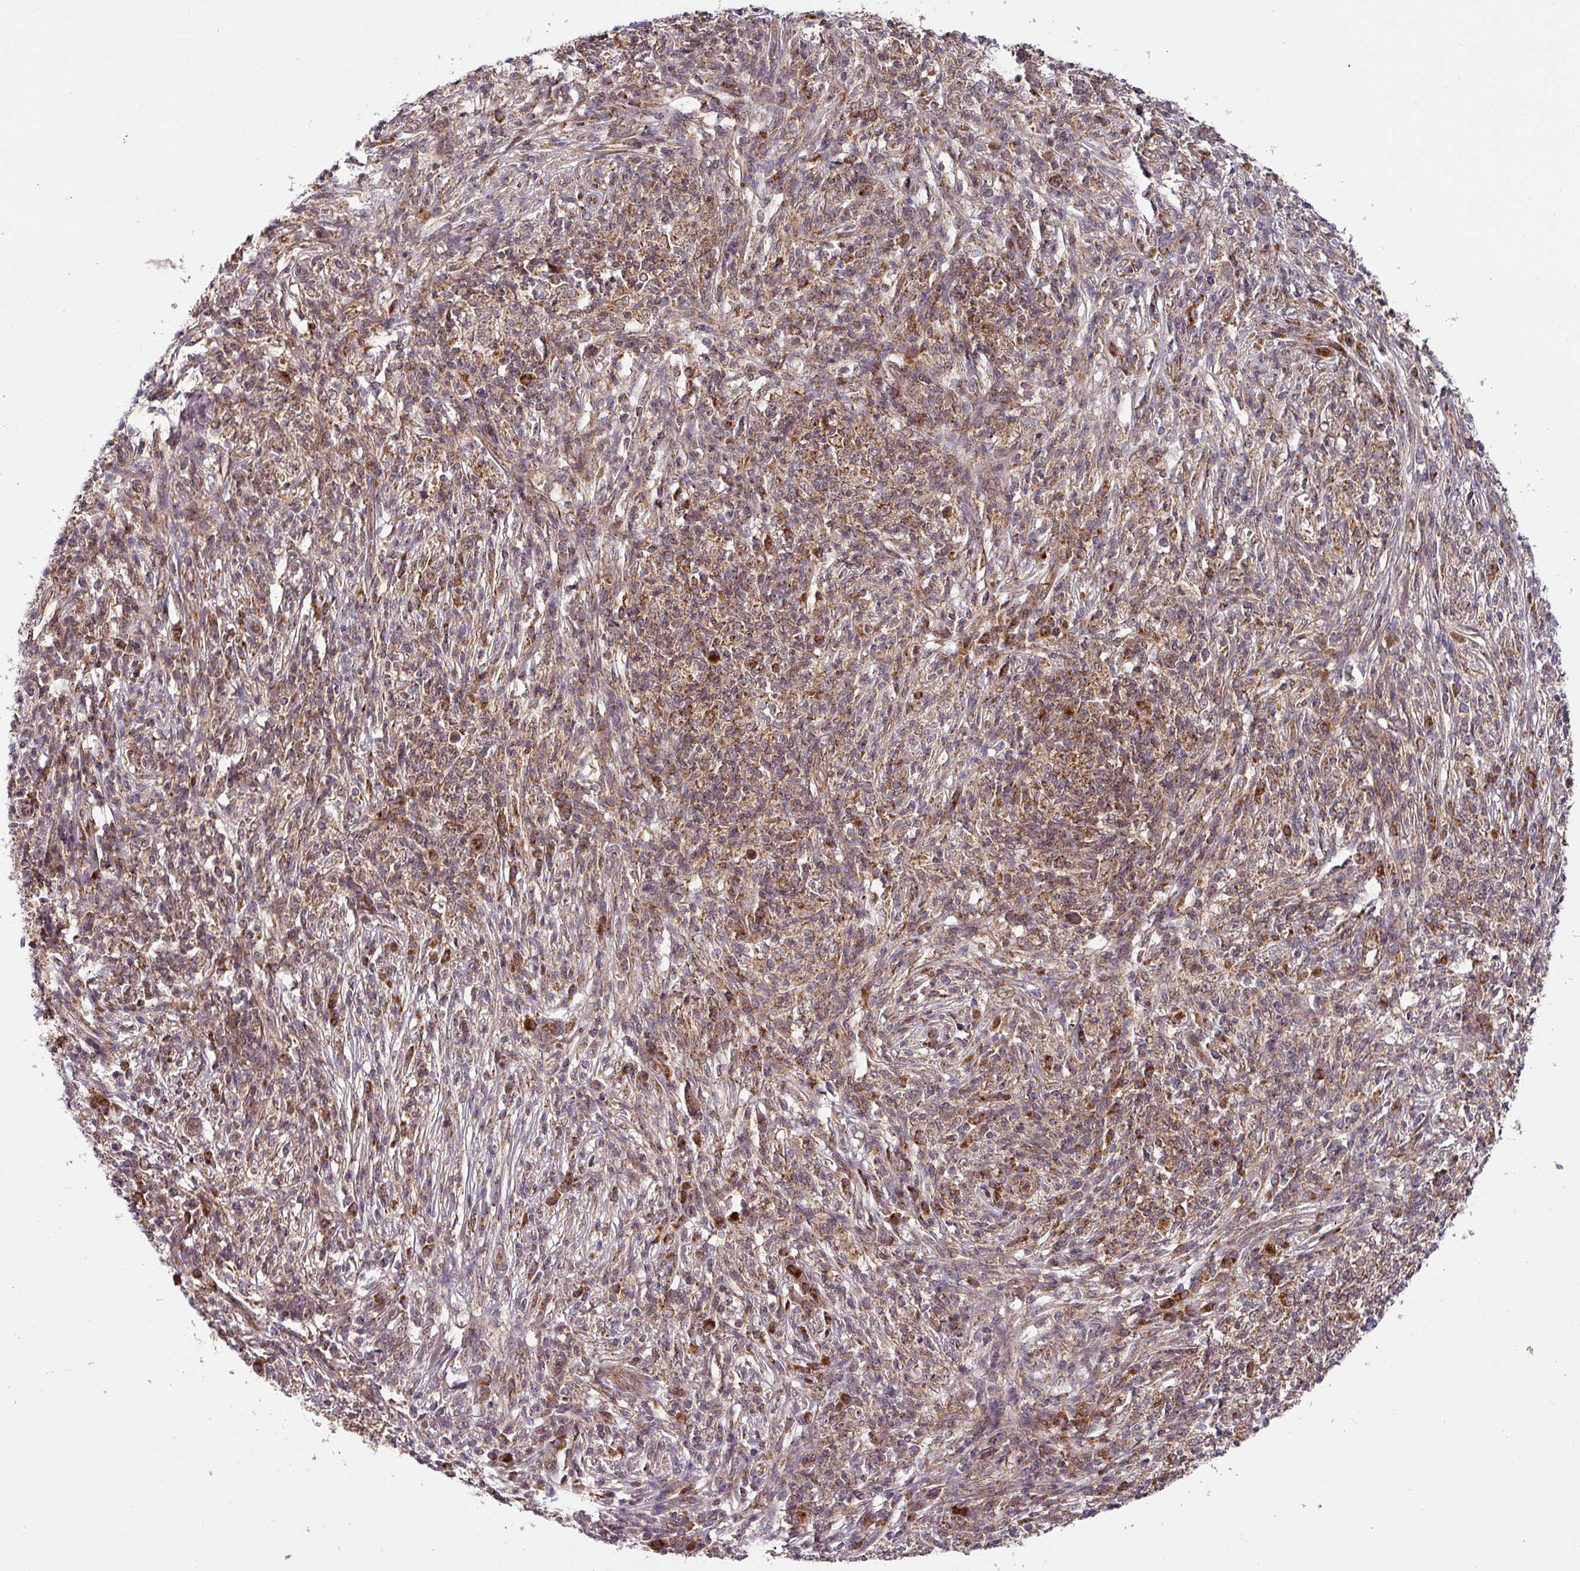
{"staining": {"intensity": "moderate", "quantity": ">75%", "location": "cytoplasmic/membranous"}, "tissue": "melanoma", "cell_type": "Tumor cells", "image_type": "cancer", "snomed": [{"axis": "morphology", "description": "Malignant melanoma, NOS"}, {"axis": "topography", "description": "Skin"}], "caption": "Brown immunohistochemical staining in melanoma shows moderate cytoplasmic/membranous expression in about >75% of tumor cells.", "gene": "MRPS16", "patient": {"sex": "male", "age": 66}}